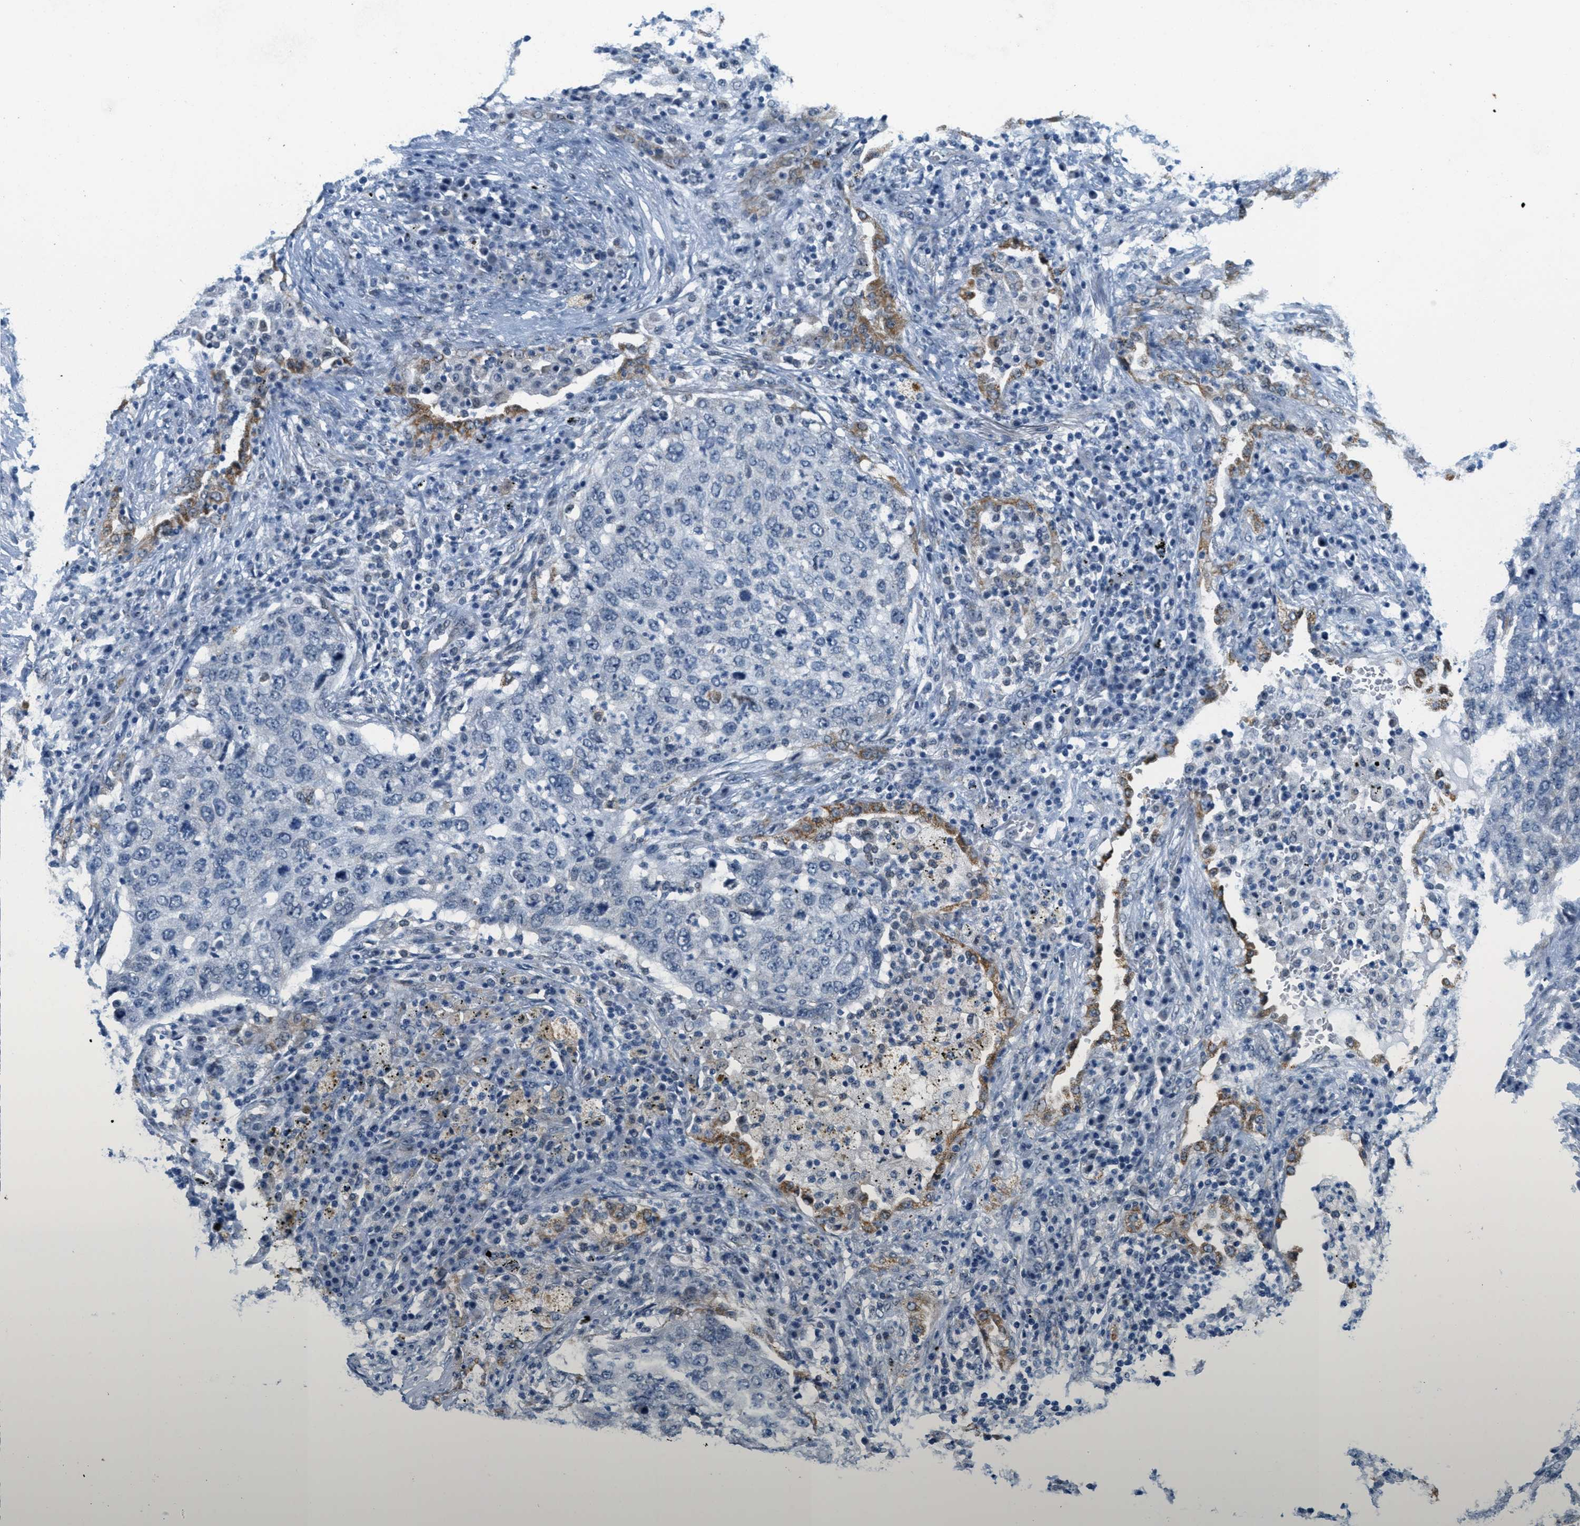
{"staining": {"intensity": "negative", "quantity": "none", "location": "none"}, "tissue": "lung cancer", "cell_type": "Tumor cells", "image_type": "cancer", "snomed": [{"axis": "morphology", "description": "Squamous cell carcinoma, NOS"}, {"axis": "topography", "description": "Lung"}], "caption": "This histopathology image is of lung squamous cell carcinoma stained with immunohistochemistry (IHC) to label a protein in brown with the nuclei are counter-stained blue. There is no staining in tumor cells.", "gene": "HS3ST2", "patient": {"sex": "female", "age": 63}}